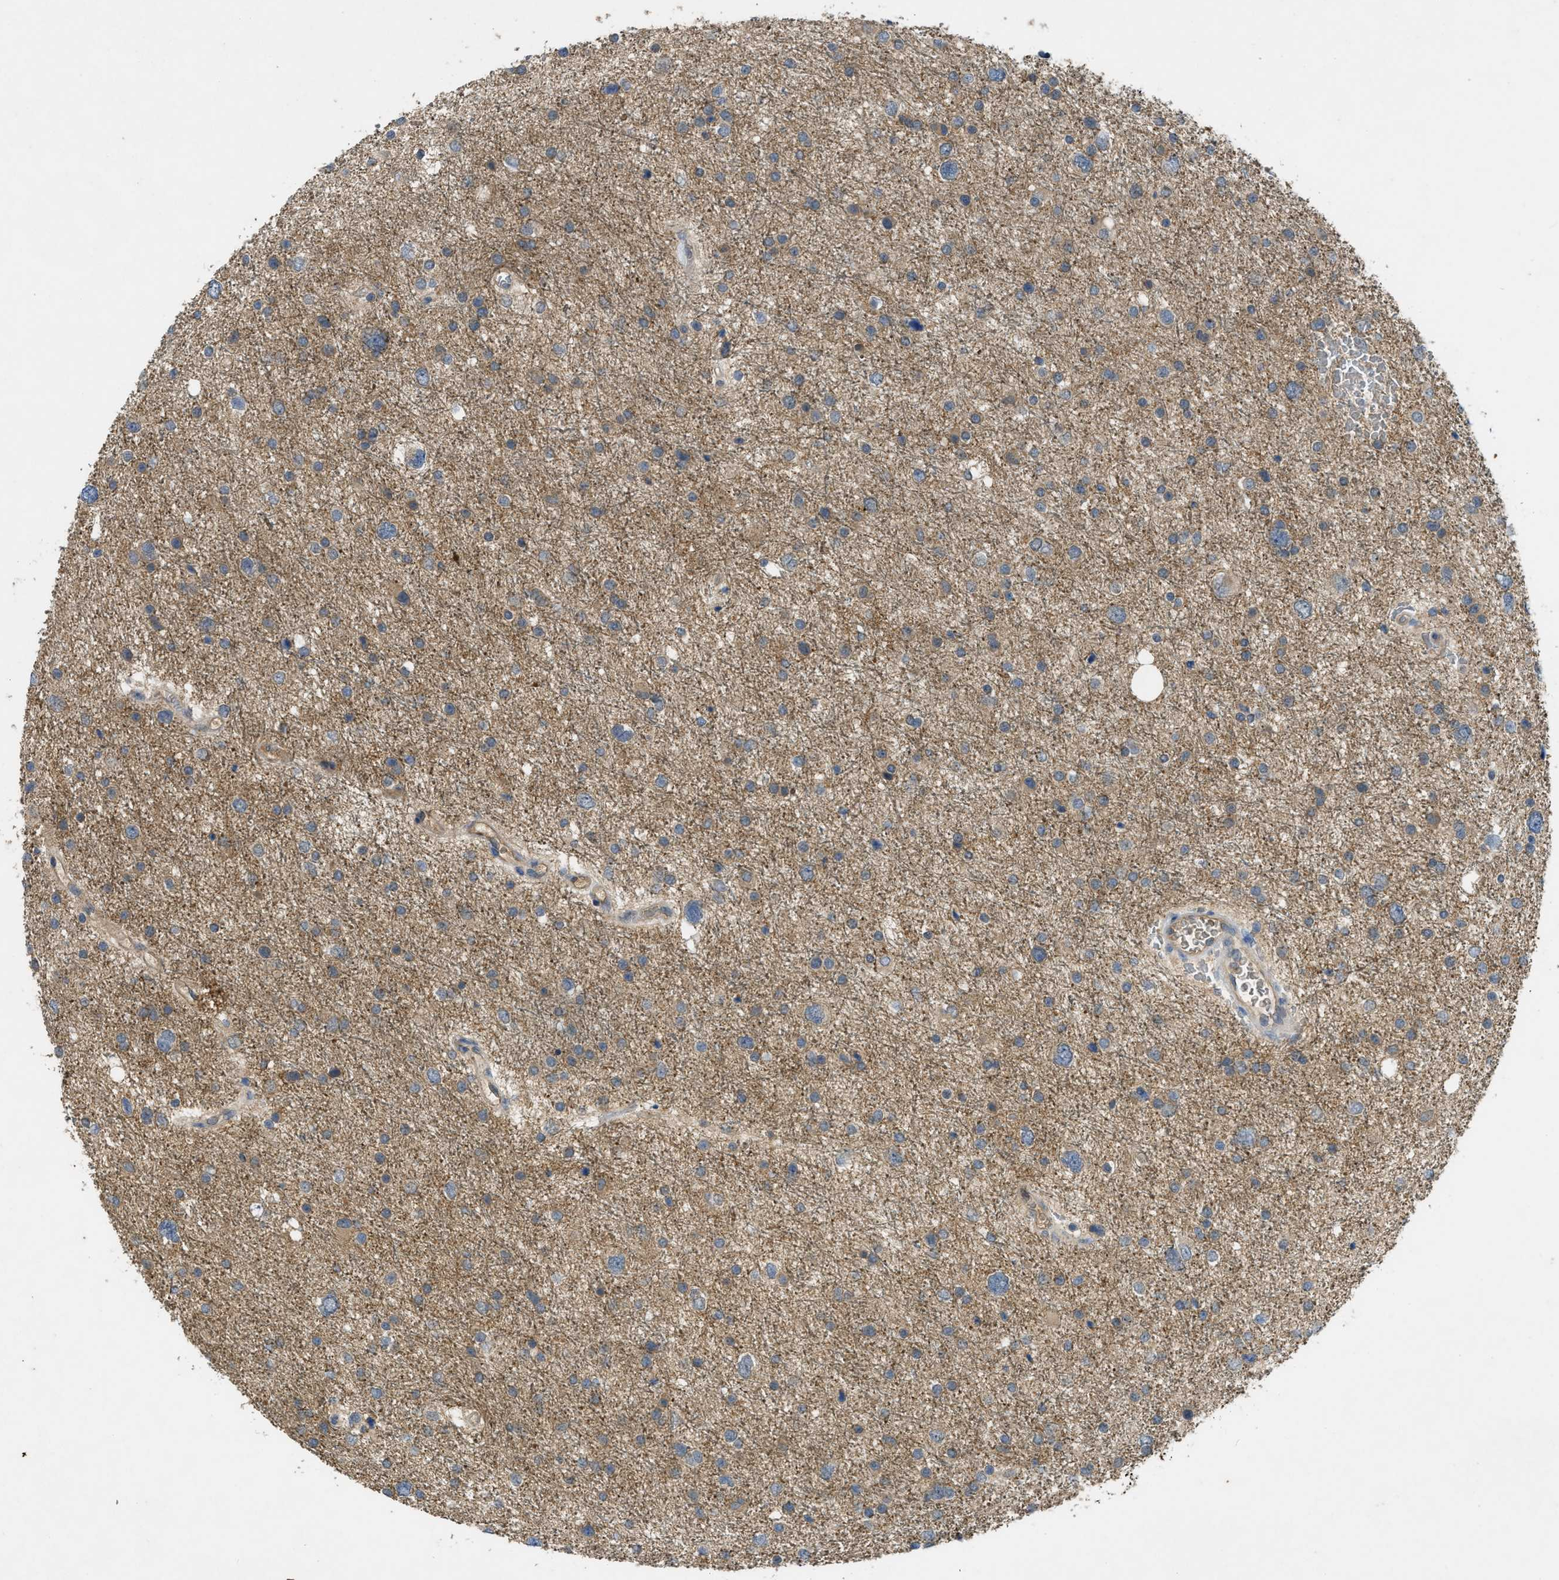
{"staining": {"intensity": "negative", "quantity": "none", "location": "none"}, "tissue": "glioma", "cell_type": "Tumor cells", "image_type": "cancer", "snomed": [{"axis": "morphology", "description": "Glioma, malignant, Low grade"}, {"axis": "topography", "description": "Brain"}], "caption": "High magnification brightfield microscopy of malignant glioma (low-grade) stained with DAB (3,3'-diaminobenzidine) (brown) and counterstained with hematoxylin (blue): tumor cells show no significant expression.", "gene": "PPP3CA", "patient": {"sex": "female", "age": 37}}